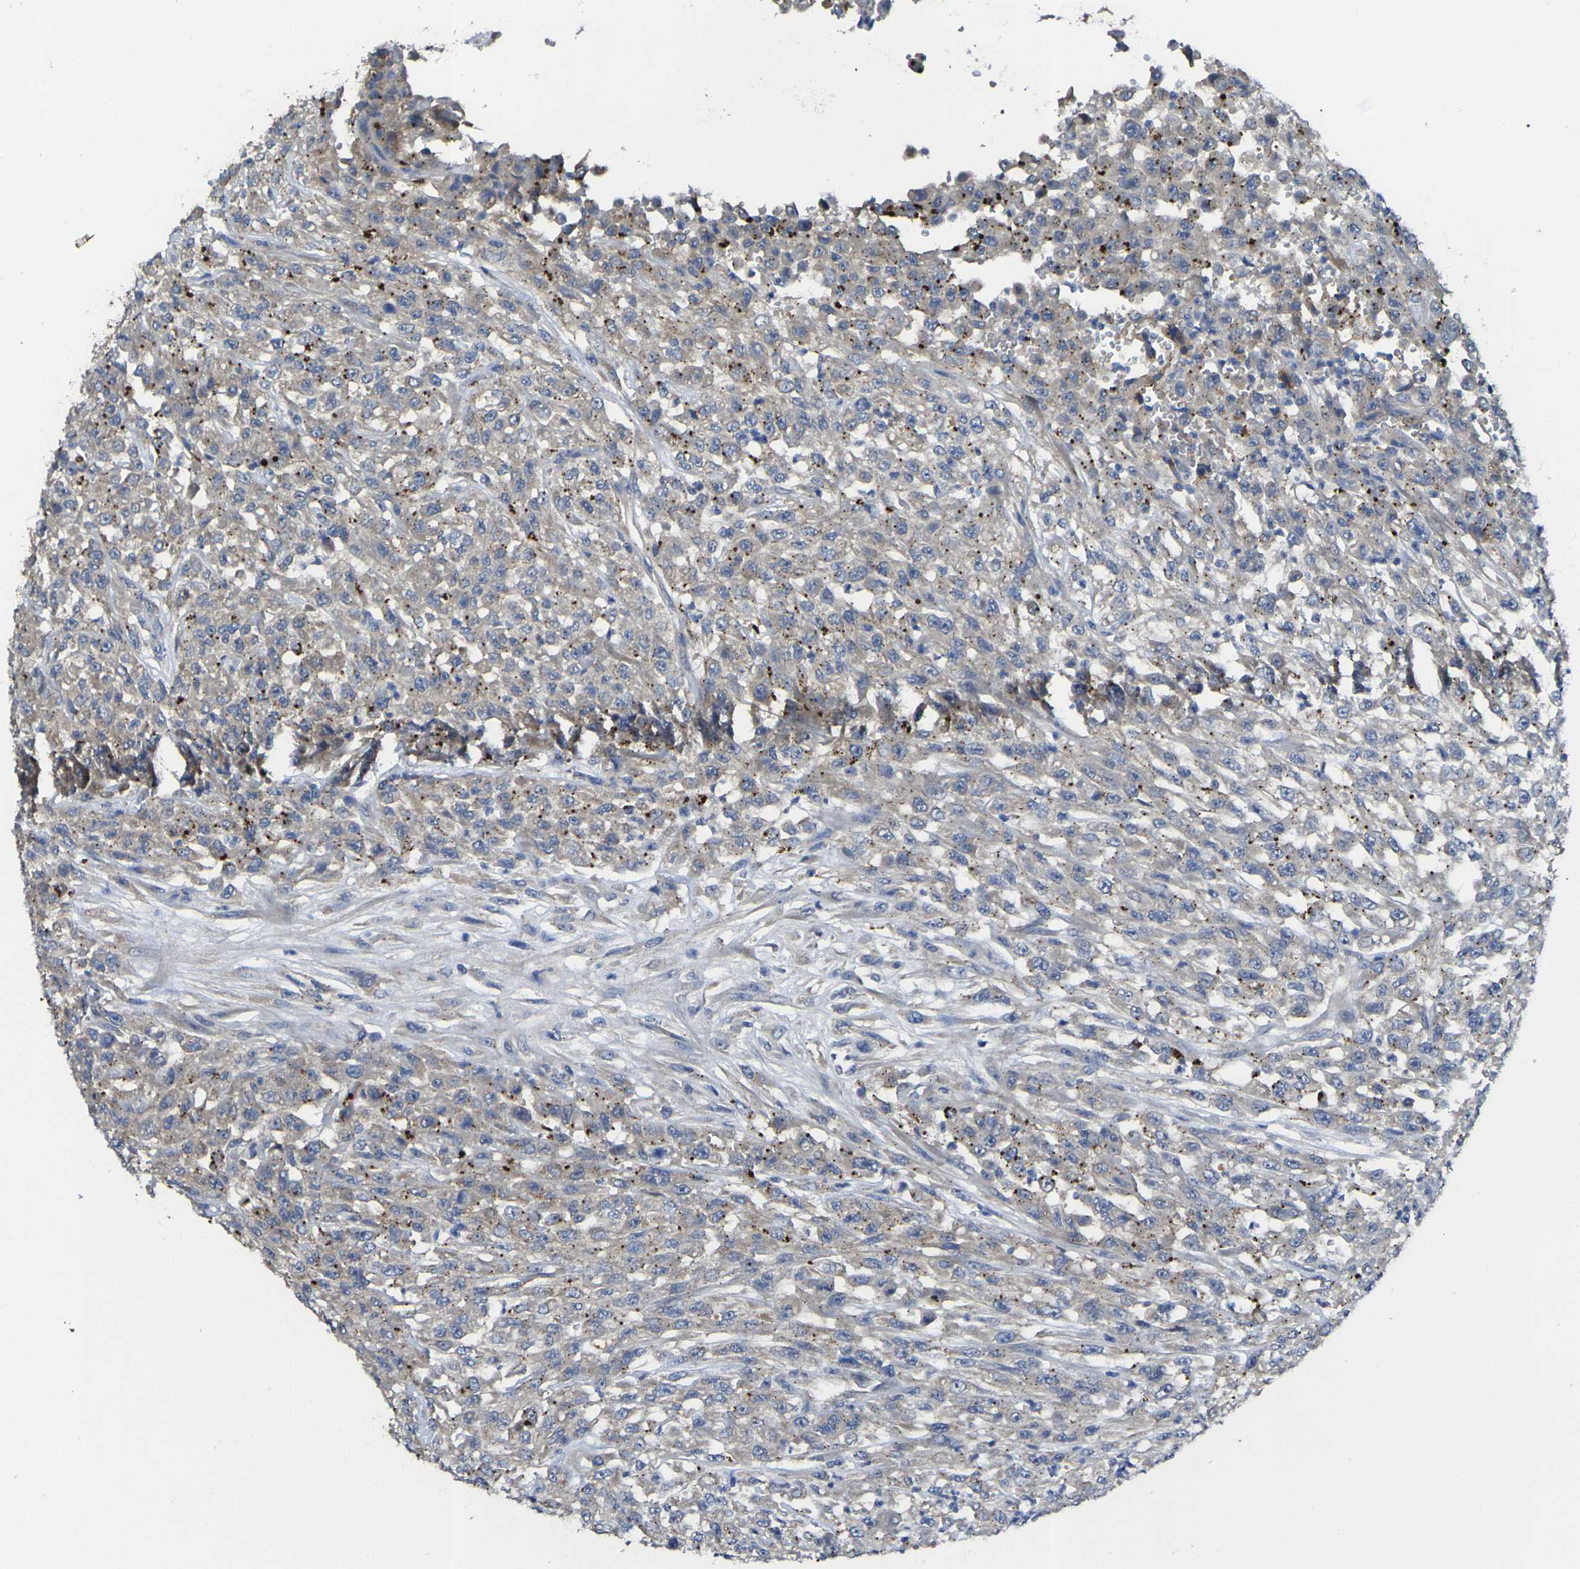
{"staining": {"intensity": "weak", "quantity": ">75%", "location": "cytoplasmic/membranous"}, "tissue": "urothelial cancer", "cell_type": "Tumor cells", "image_type": "cancer", "snomed": [{"axis": "morphology", "description": "Urothelial carcinoma, High grade"}, {"axis": "topography", "description": "Urinary bladder"}], "caption": "IHC micrograph of neoplastic tissue: human high-grade urothelial carcinoma stained using immunohistochemistry (IHC) demonstrates low levels of weak protein expression localized specifically in the cytoplasmic/membranous of tumor cells, appearing as a cytoplasmic/membranous brown color.", "gene": "GNA12", "patient": {"sex": "male", "age": 46}}